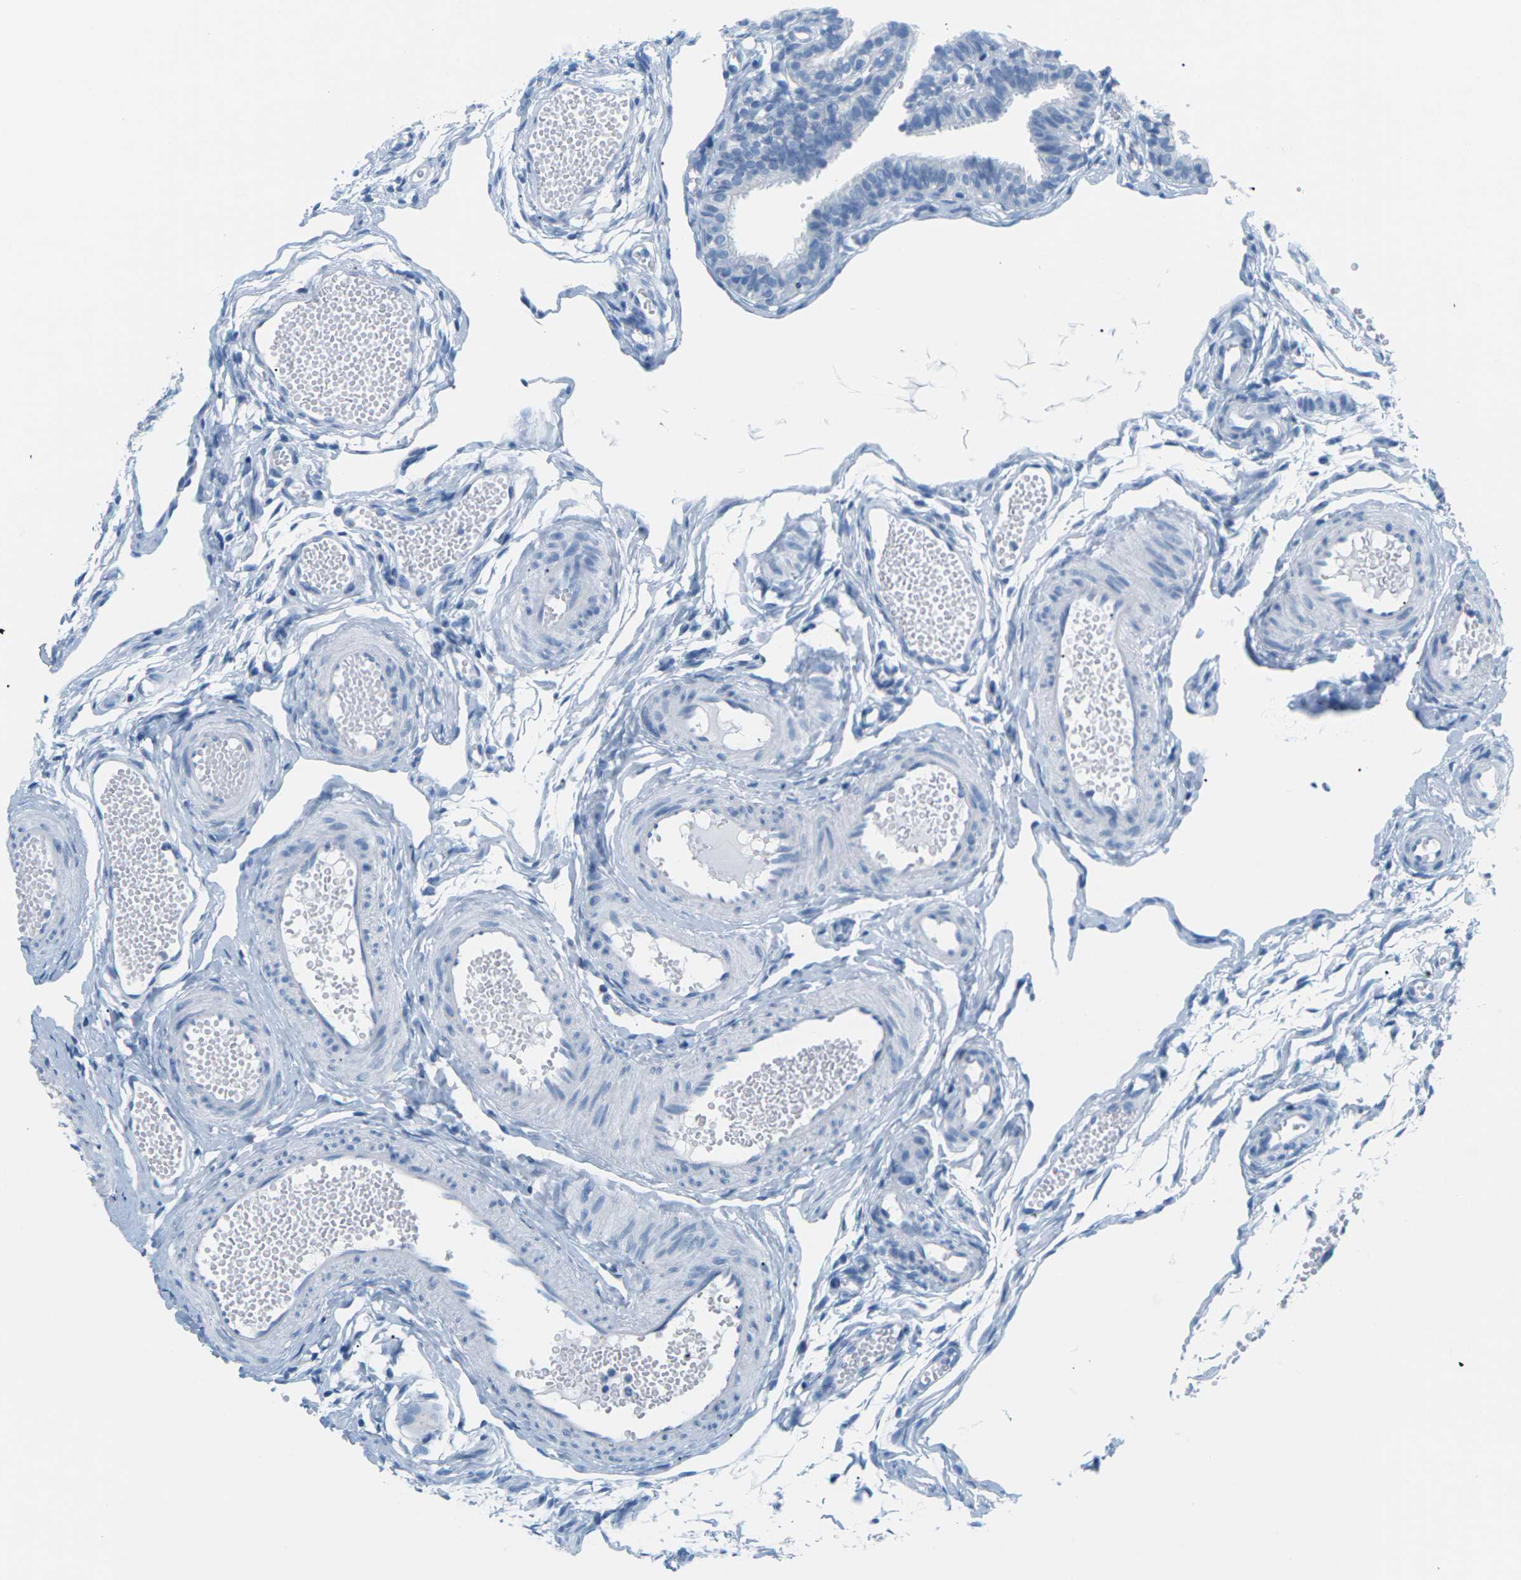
{"staining": {"intensity": "negative", "quantity": "none", "location": "none"}, "tissue": "fallopian tube", "cell_type": "Glandular cells", "image_type": "normal", "snomed": [{"axis": "morphology", "description": "Normal tissue, NOS"}, {"axis": "topography", "description": "Fallopian tube"}, {"axis": "topography", "description": "Placenta"}], "caption": "A photomicrograph of fallopian tube stained for a protein shows no brown staining in glandular cells. (Brightfield microscopy of DAB (3,3'-diaminobenzidine) immunohistochemistry (IHC) at high magnification).", "gene": "SLC12A1", "patient": {"sex": "female", "age": 34}}